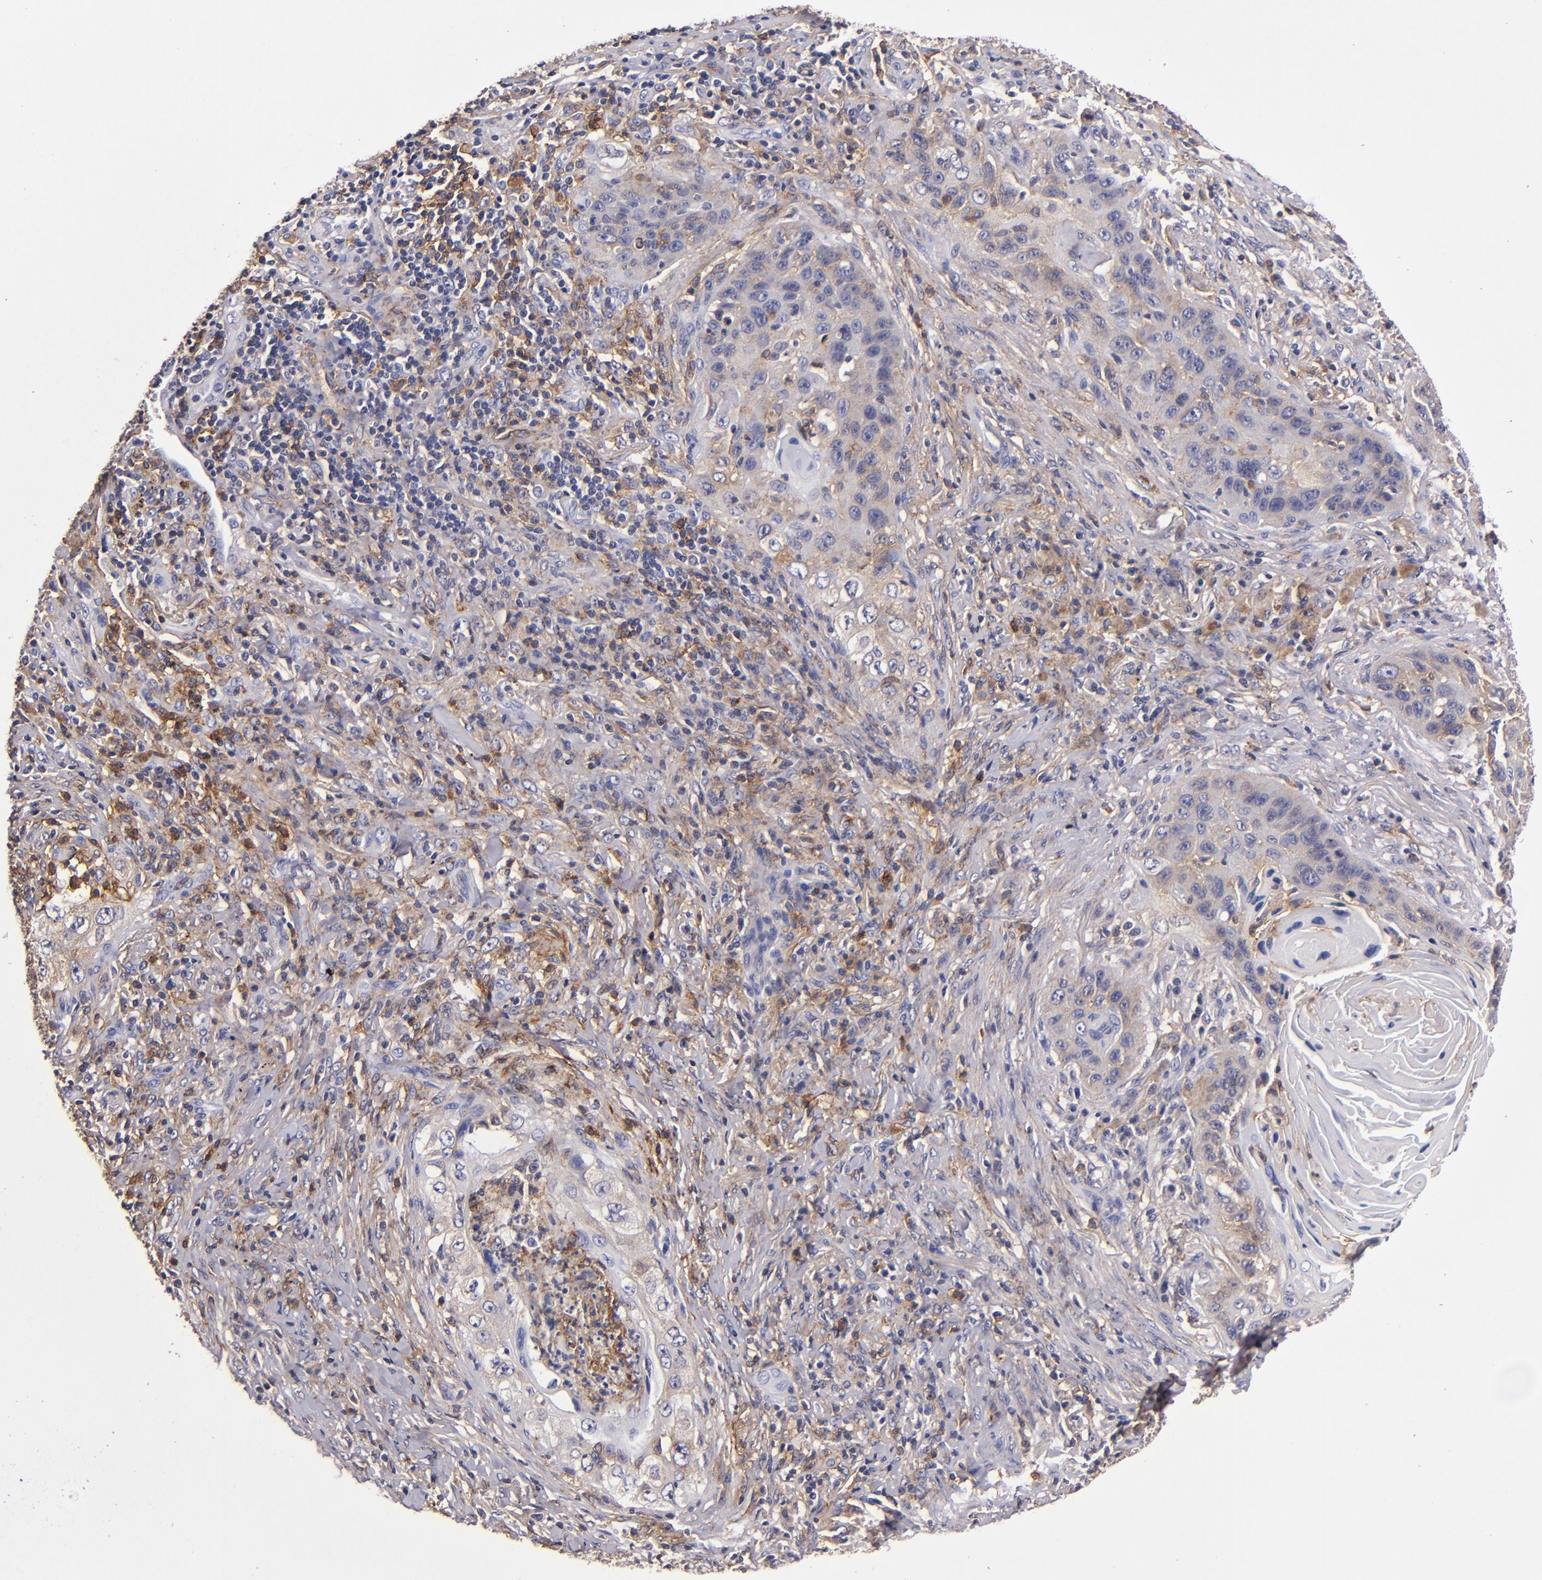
{"staining": {"intensity": "weak", "quantity": "<25%", "location": "cytoplasmic/membranous"}, "tissue": "lung cancer", "cell_type": "Tumor cells", "image_type": "cancer", "snomed": [{"axis": "morphology", "description": "Squamous cell carcinoma, NOS"}, {"axis": "topography", "description": "Lung"}], "caption": "Immunohistochemistry histopathology image of squamous cell carcinoma (lung) stained for a protein (brown), which exhibits no positivity in tumor cells.", "gene": "SIRPA", "patient": {"sex": "female", "age": 67}}